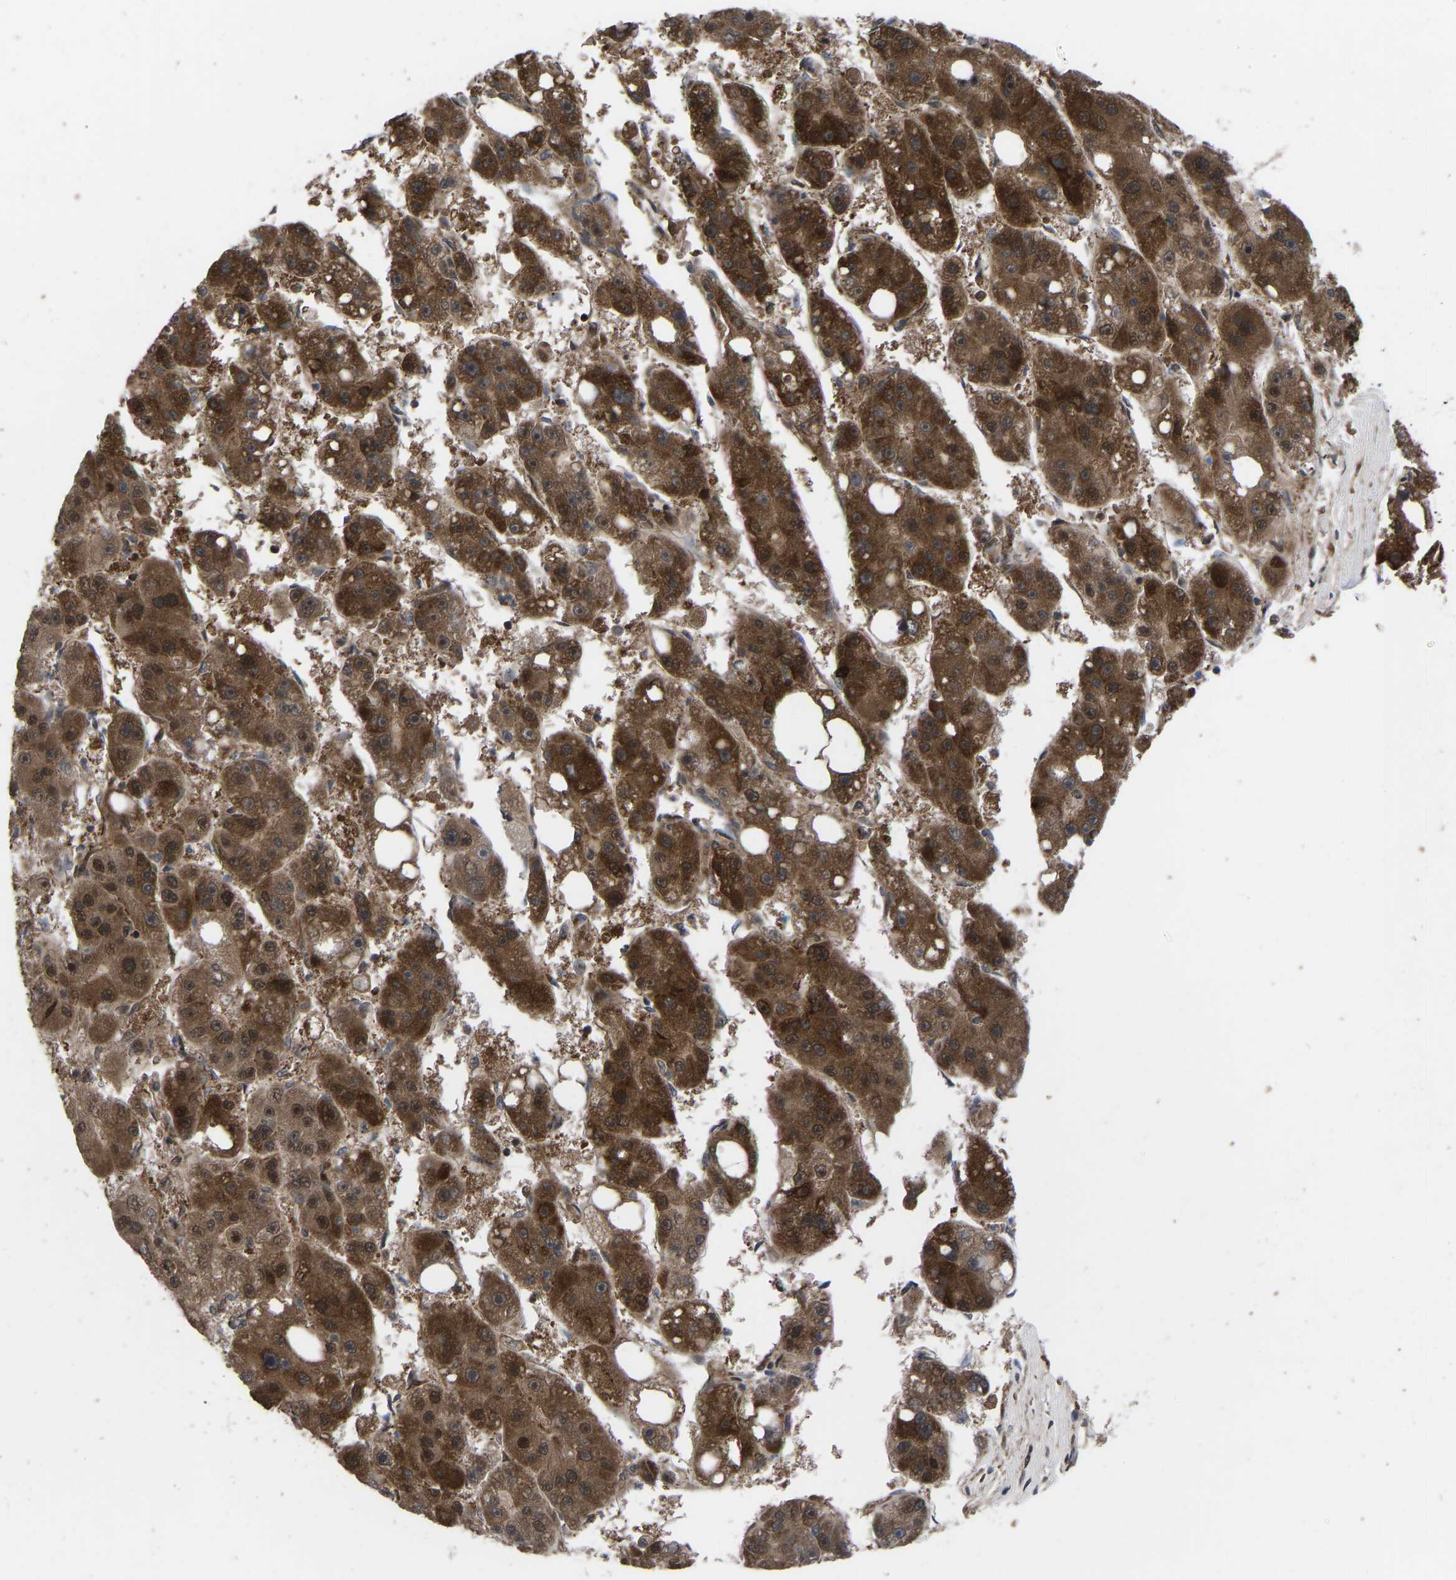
{"staining": {"intensity": "strong", "quantity": ">75%", "location": "cytoplasmic/membranous,nuclear"}, "tissue": "liver cancer", "cell_type": "Tumor cells", "image_type": "cancer", "snomed": [{"axis": "morphology", "description": "Carcinoma, Hepatocellular, NOS"}, {"axis": "topography", "description": "Liver"}], "caption": "Human hepatocellular carcinoma (liver) stained with a brown dye displays strong cytoplasmic/membranous and nuclear positive expression in about >75% of tumor cells.", "gene": "CYP7B1", "patient": {"sex": "female", "age": 61}}